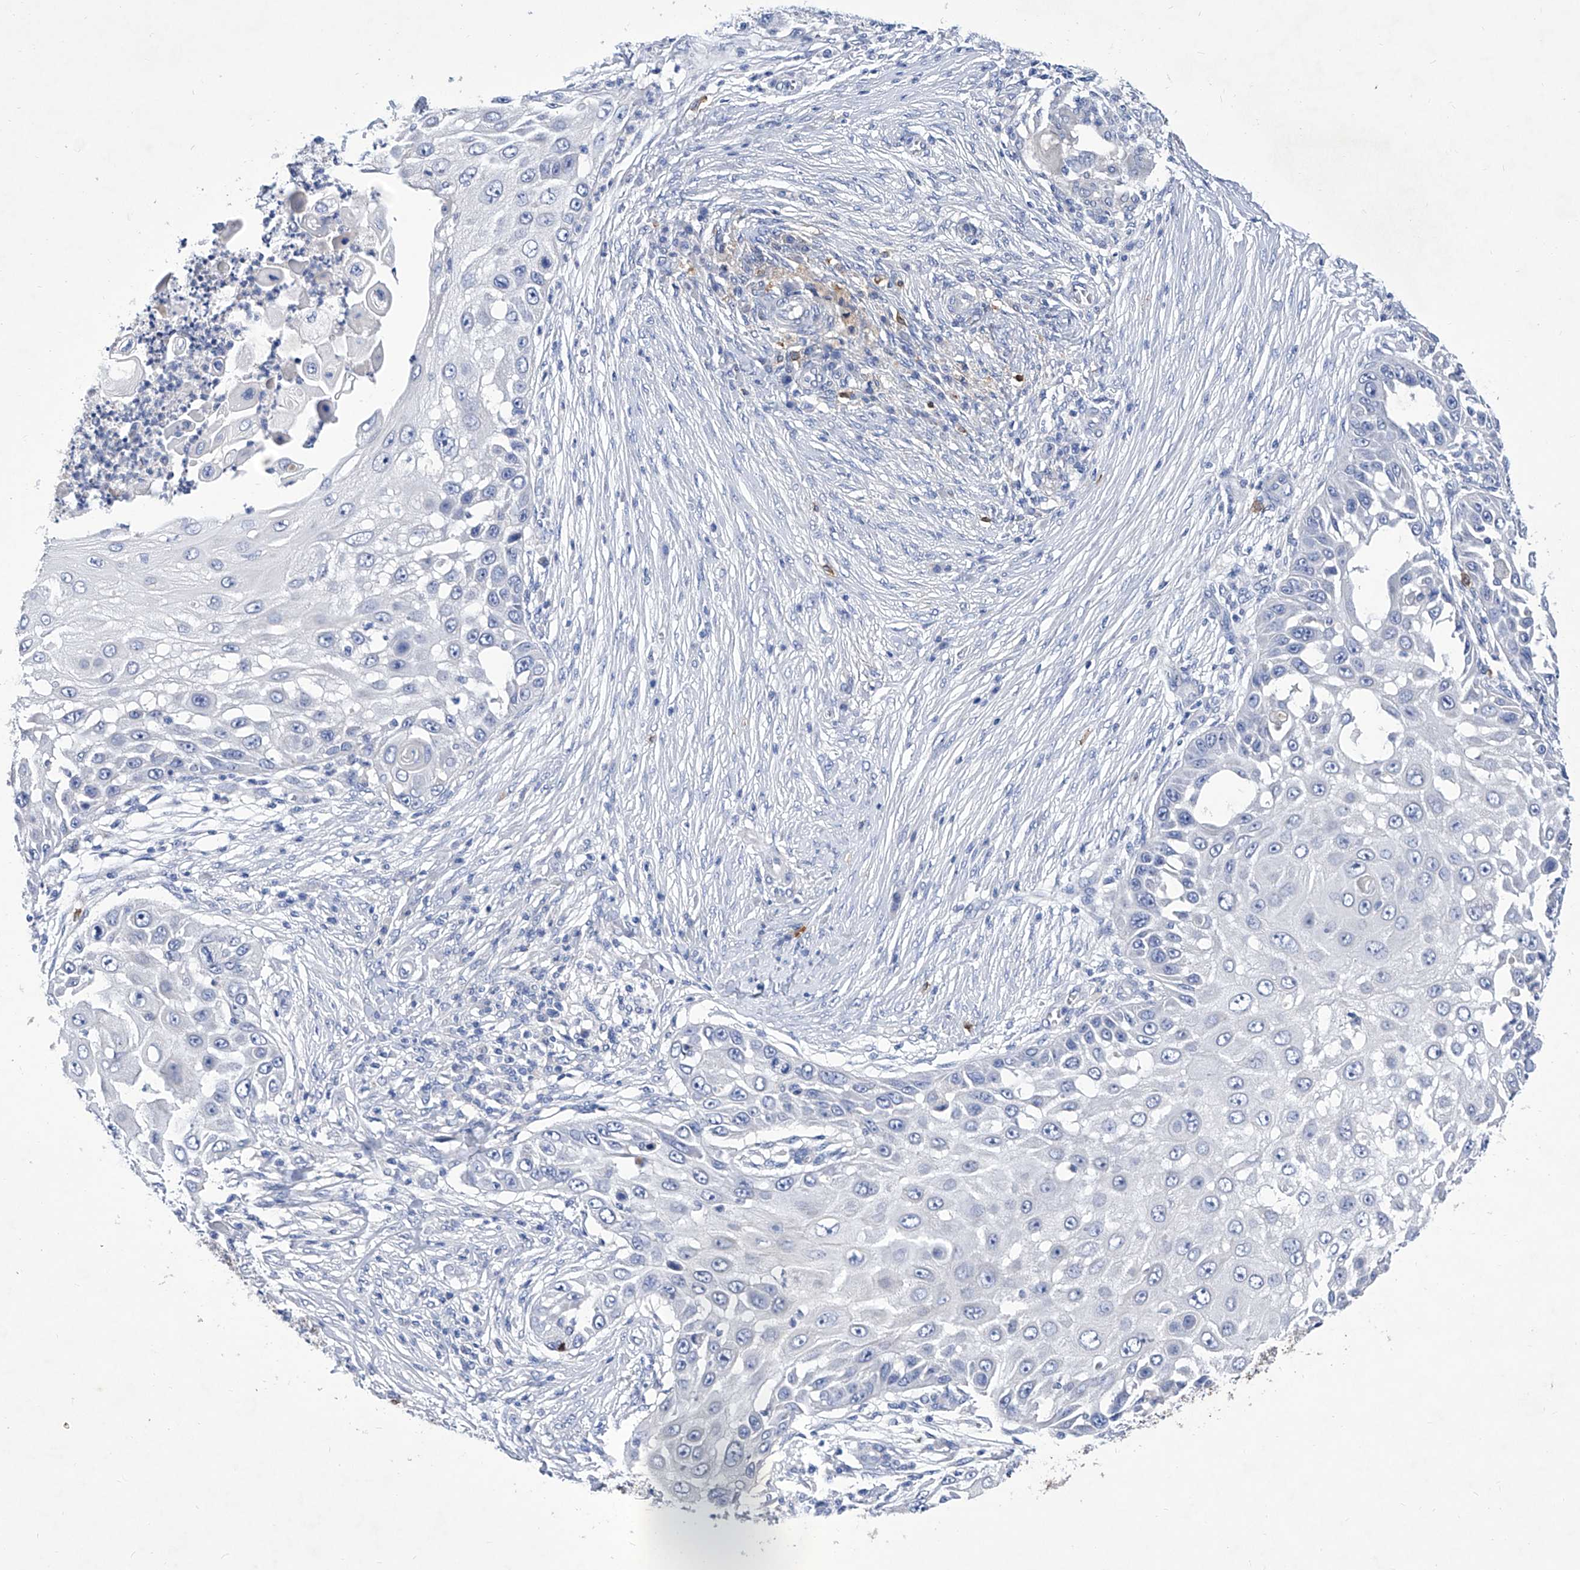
{"staining": {"intensity": "negative", "quantity": "none", "location": "none"}, "tissue": "skin cancer", "cell_type": "Tumor cells", "image_type": "cancer", "snomed": [{"axis": "morphology", "description": "Squamous cell carcinoma, NOS"}, {"axis": "topography", "description": "Skin"}], "caption": "Immunohistochemical staining of skin cancer displays no significant staining in tumor cells. The staining is performed using DAB brown chromogen with nuclei counter-stained in using hematoxylin.", "gene": "IFNL2", "patient": {"sex": "female", "age": 44}}